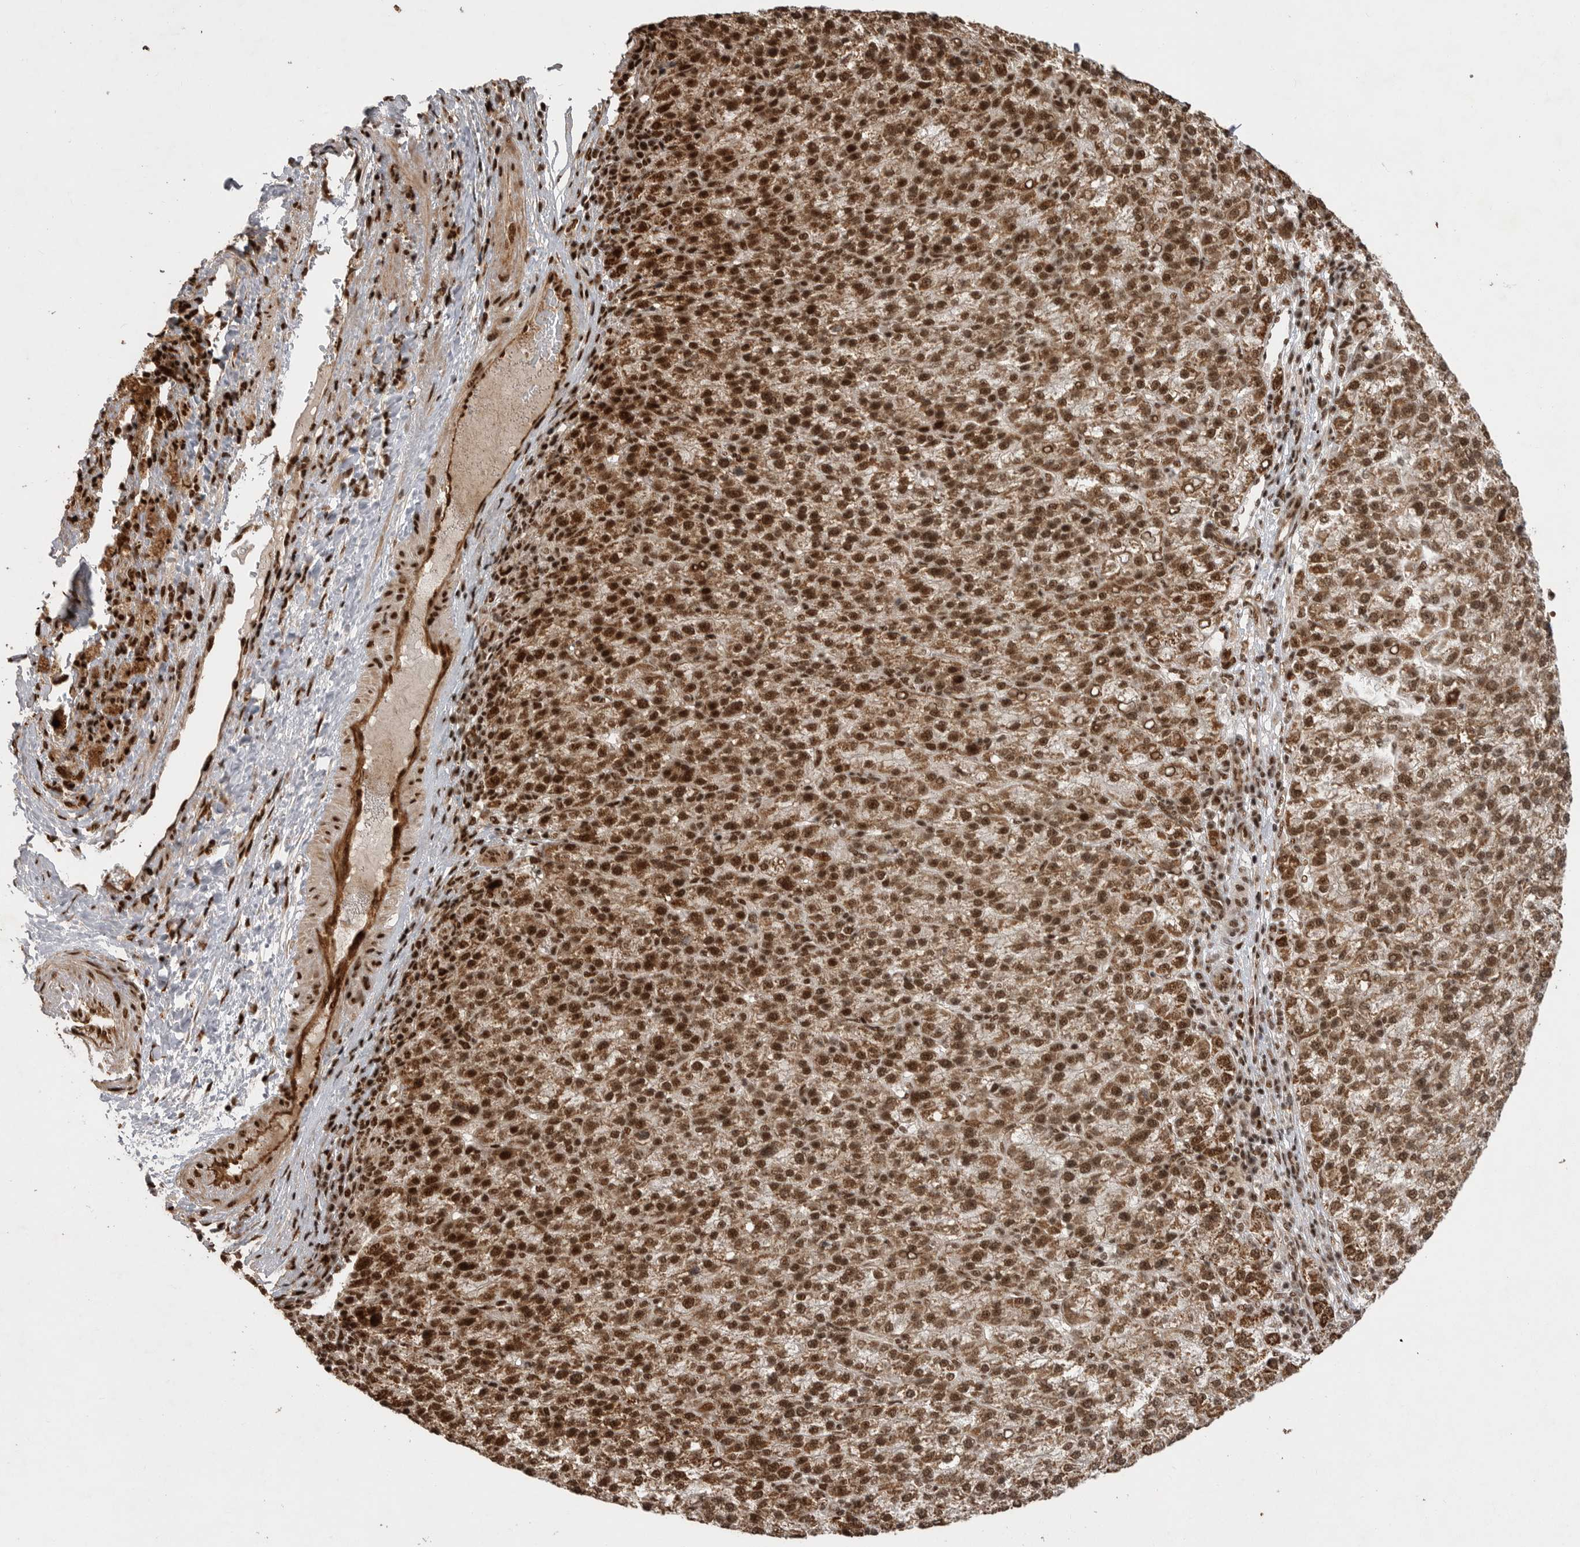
{"staining": {"intensity": "strong", "quantity": ">75%", "location": "nuclear"}, "tissue": "liver cancer", "cell_type": "Tumor cells", "image_type": "cancer", "snomed": [{"axis": "morphology", "description": "Carcinoma, Hepatocellular, NOS"}, {"axis": "topography", "description": "Liver"}], "caption": "Immunohistochemistry (DAB) staining of liver hepatocellular carcinoma reveals strong nuclear protein positivity in about >75% of tumor cells.", "gene": "PPP1R8", "patient": {"sex": "female", "age": 58}}